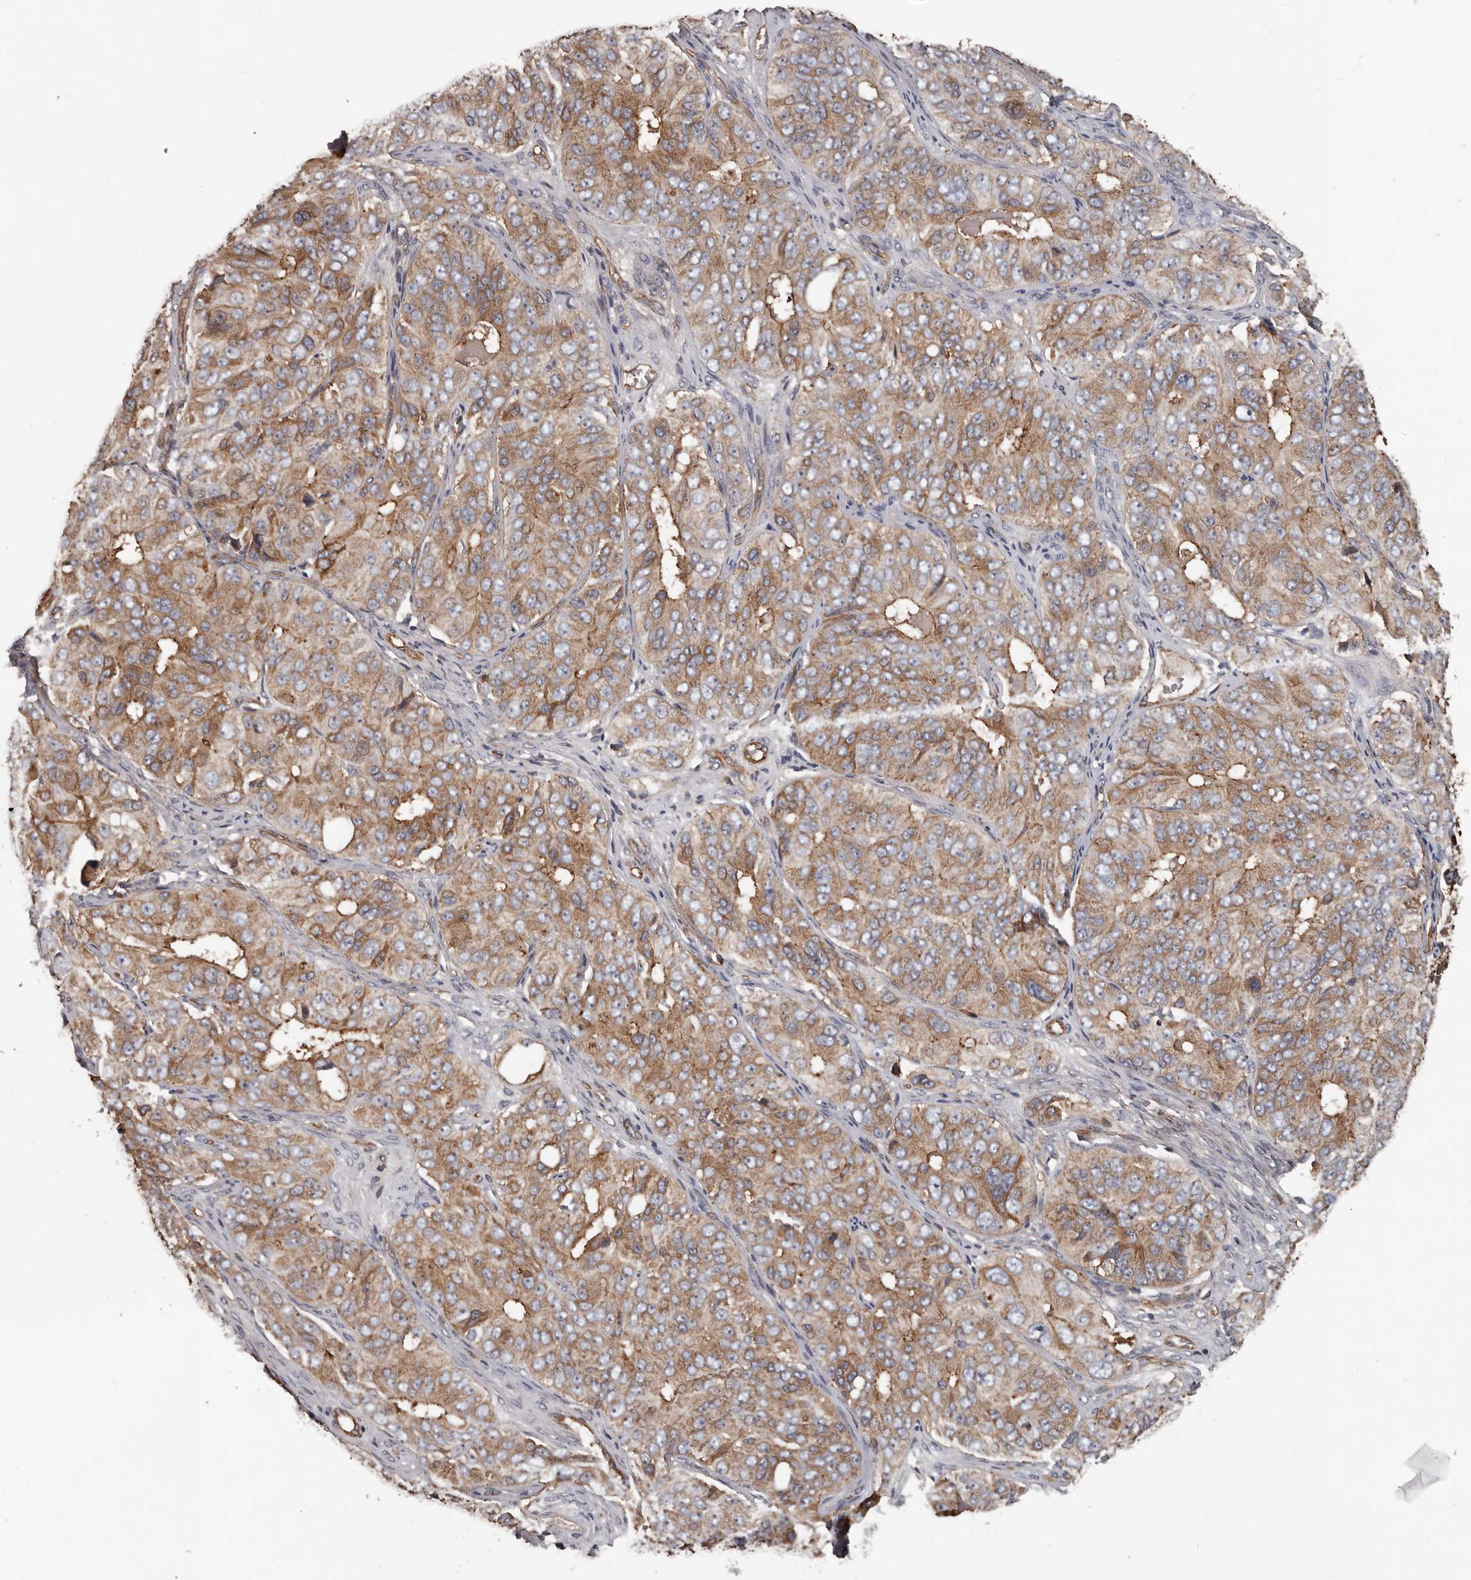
{"staining": {"intensity": "moderate", "quantity": ">75%", "location": "cytoplasmic/membranous"}, "tissue": "ovarian cancer", "cell_type": "Tumor cells", "image_type": "cancer", "snomed": [{"axis": "morphology", "description": "Carcinoma, endometroid"}, {"axis": "topography", "description": "Ovary"}], "caption": "An immunohistochemistry image of tumor tissue is shown. Protein staining in brown highlights moderate cytoplasmic/membranous positivity in ovarian cancer within tumor cells. The protein is stained brown, and the nuclei are stained in blue (DAB IHC with brightfield microscopy, high magnification).", "gene": "PNRC2", "patient": {"sex": "female", "age": 51}}